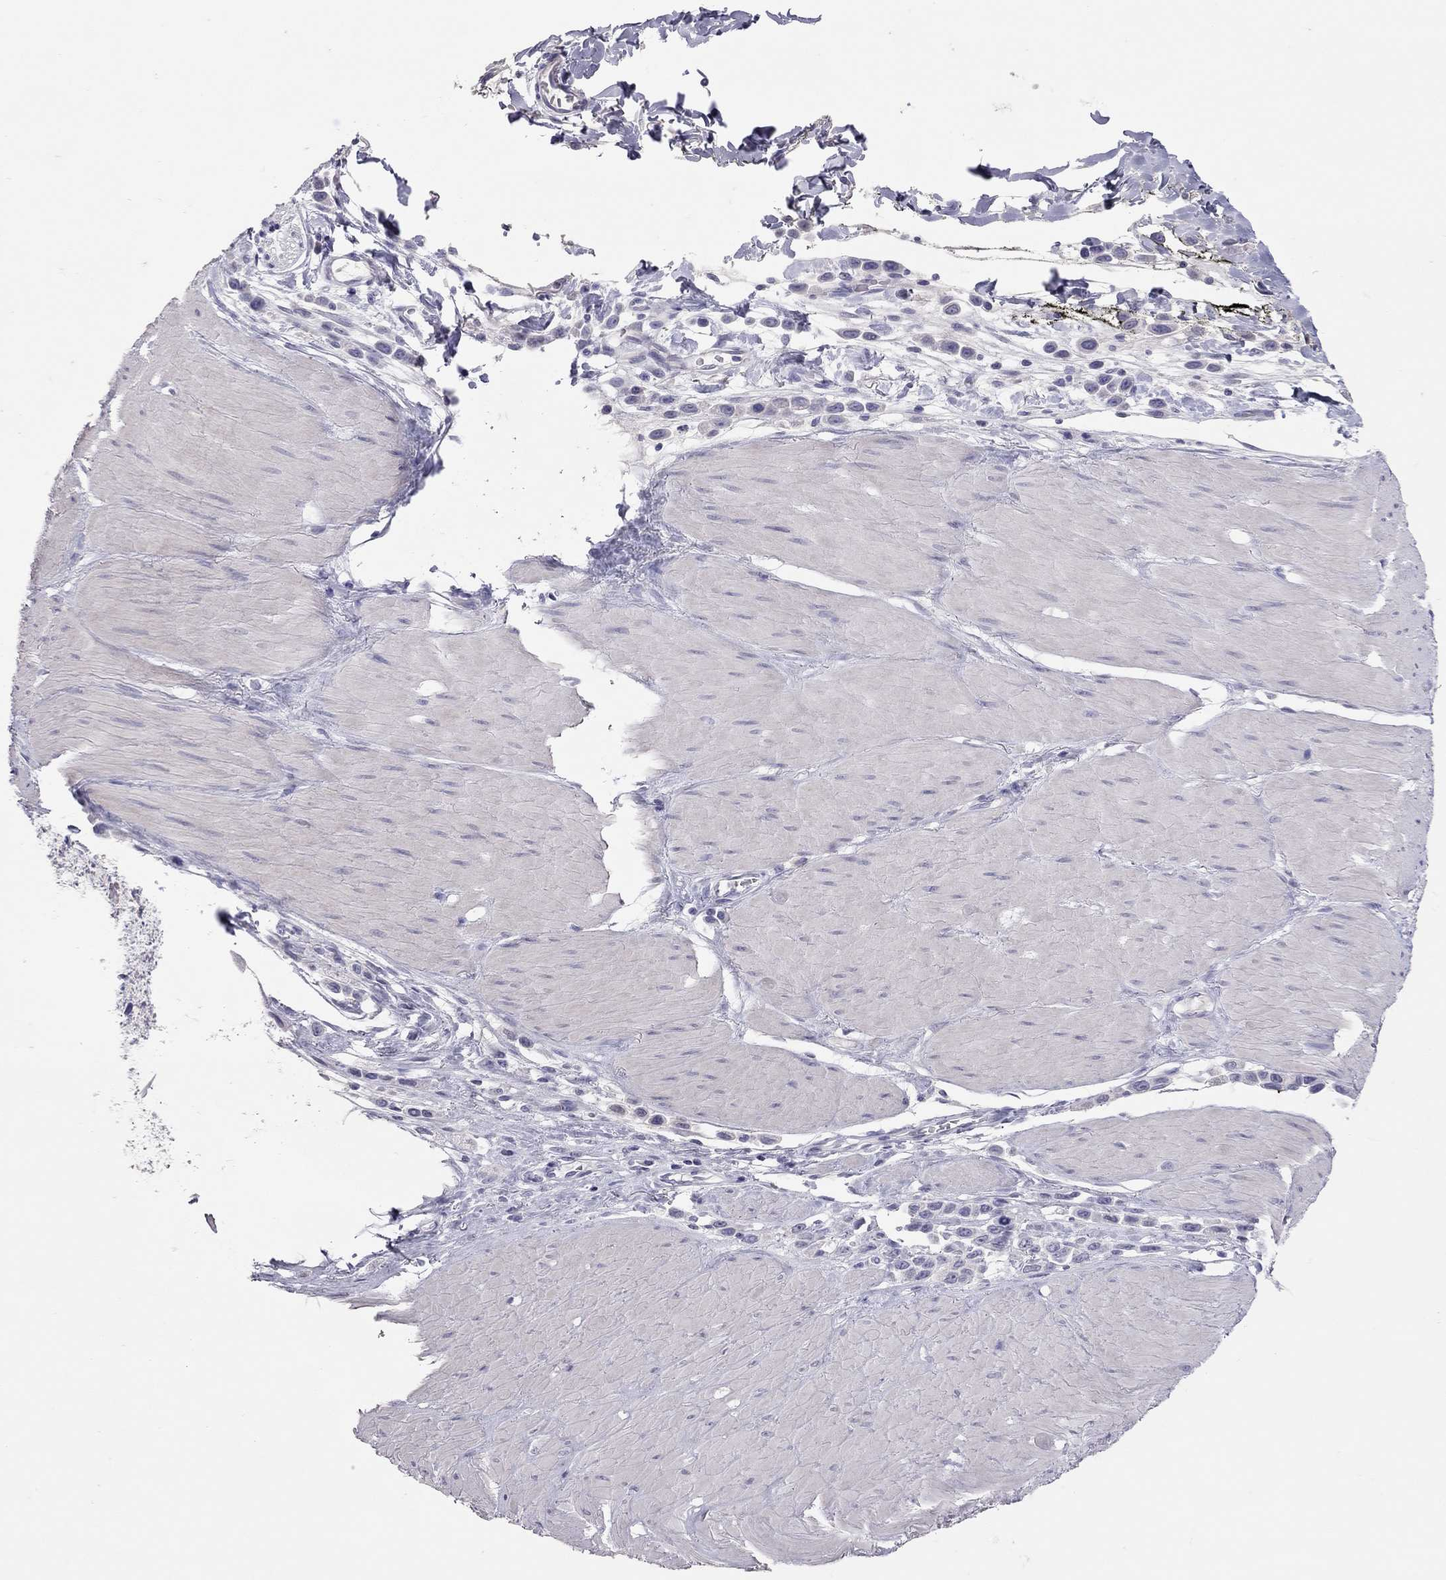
{"staining": {"intensity": "negative", "quantity": "none", "location": "none"}, "tissue": "stomach cancer", "cell_type": "Tumor cells", "image_type": "cancer", "snomed": [{"axis": "morphology", "description": "Adenocarcinoma, NOS"}, {"axis": "topography", "description": "Stomach"}], "caption": "The image shows no staining of tumor cells in stomach cancer.", "gene": "MUC16", "patient": {"sex": "male", "age": 47}}